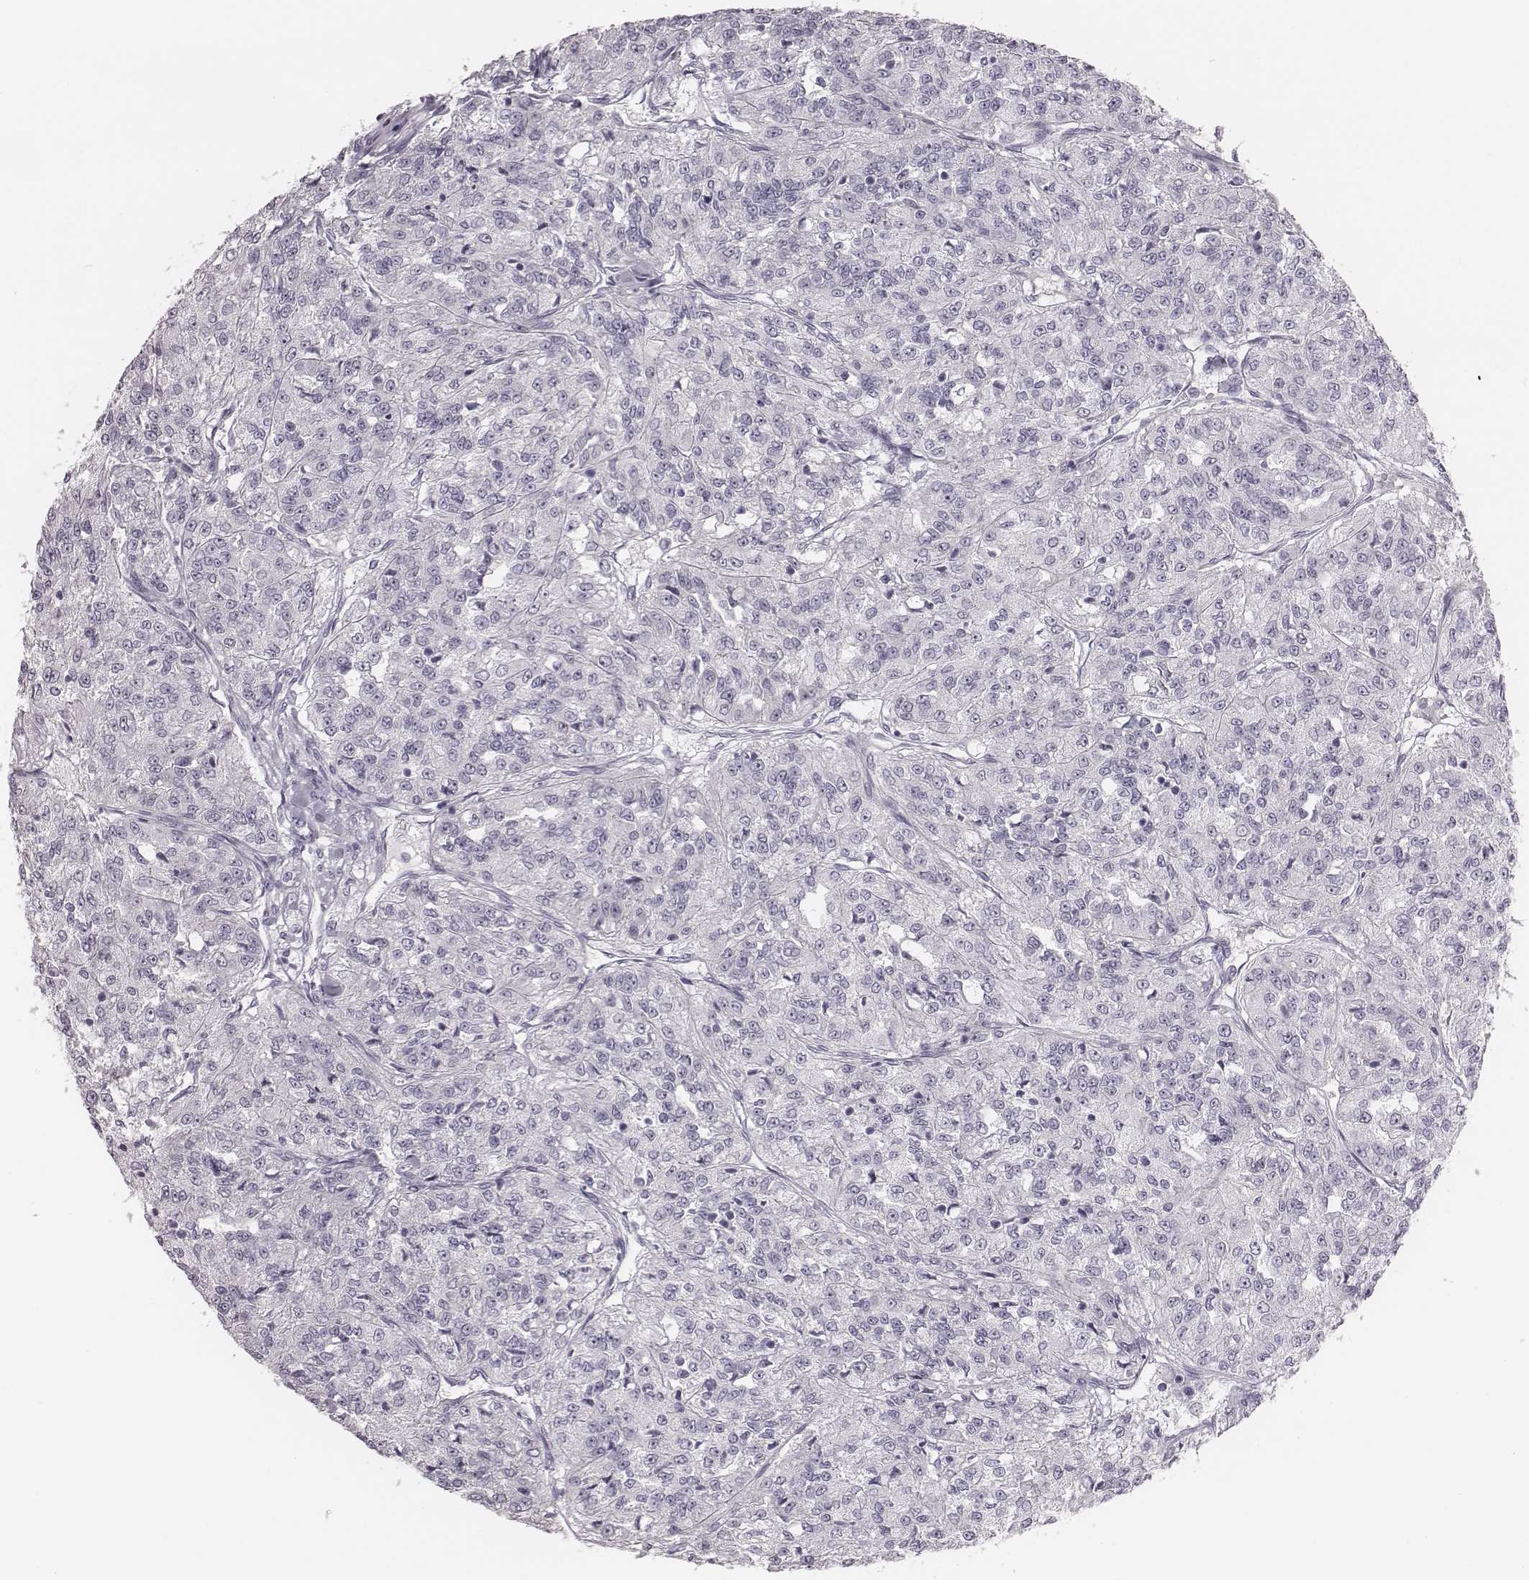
{"staining": {"intensity": "negative", "quantity": "none", "location": "none"}, "tissue": "renal cancer", "cell_type": "Tumor cells", "image_type": "cancer", "snomed": [{"axis": "morphology", "description": "Adenocarcinoma, NOS"}, {"axis": "topography", "description": "Kidney"}], "caption": "Immunohistochemistry of human renal adenocarcinoma shows no staining in tumor cells. (Stains: DAB (3,3'-diaminobenzidine) immunohistochemistry (IHC) with hematoxylin counter stain, Microscopy: brightfield microscopy at high magnification).", "gene": "CACNG4", "patient": {"sex": "female", "age": 63}}